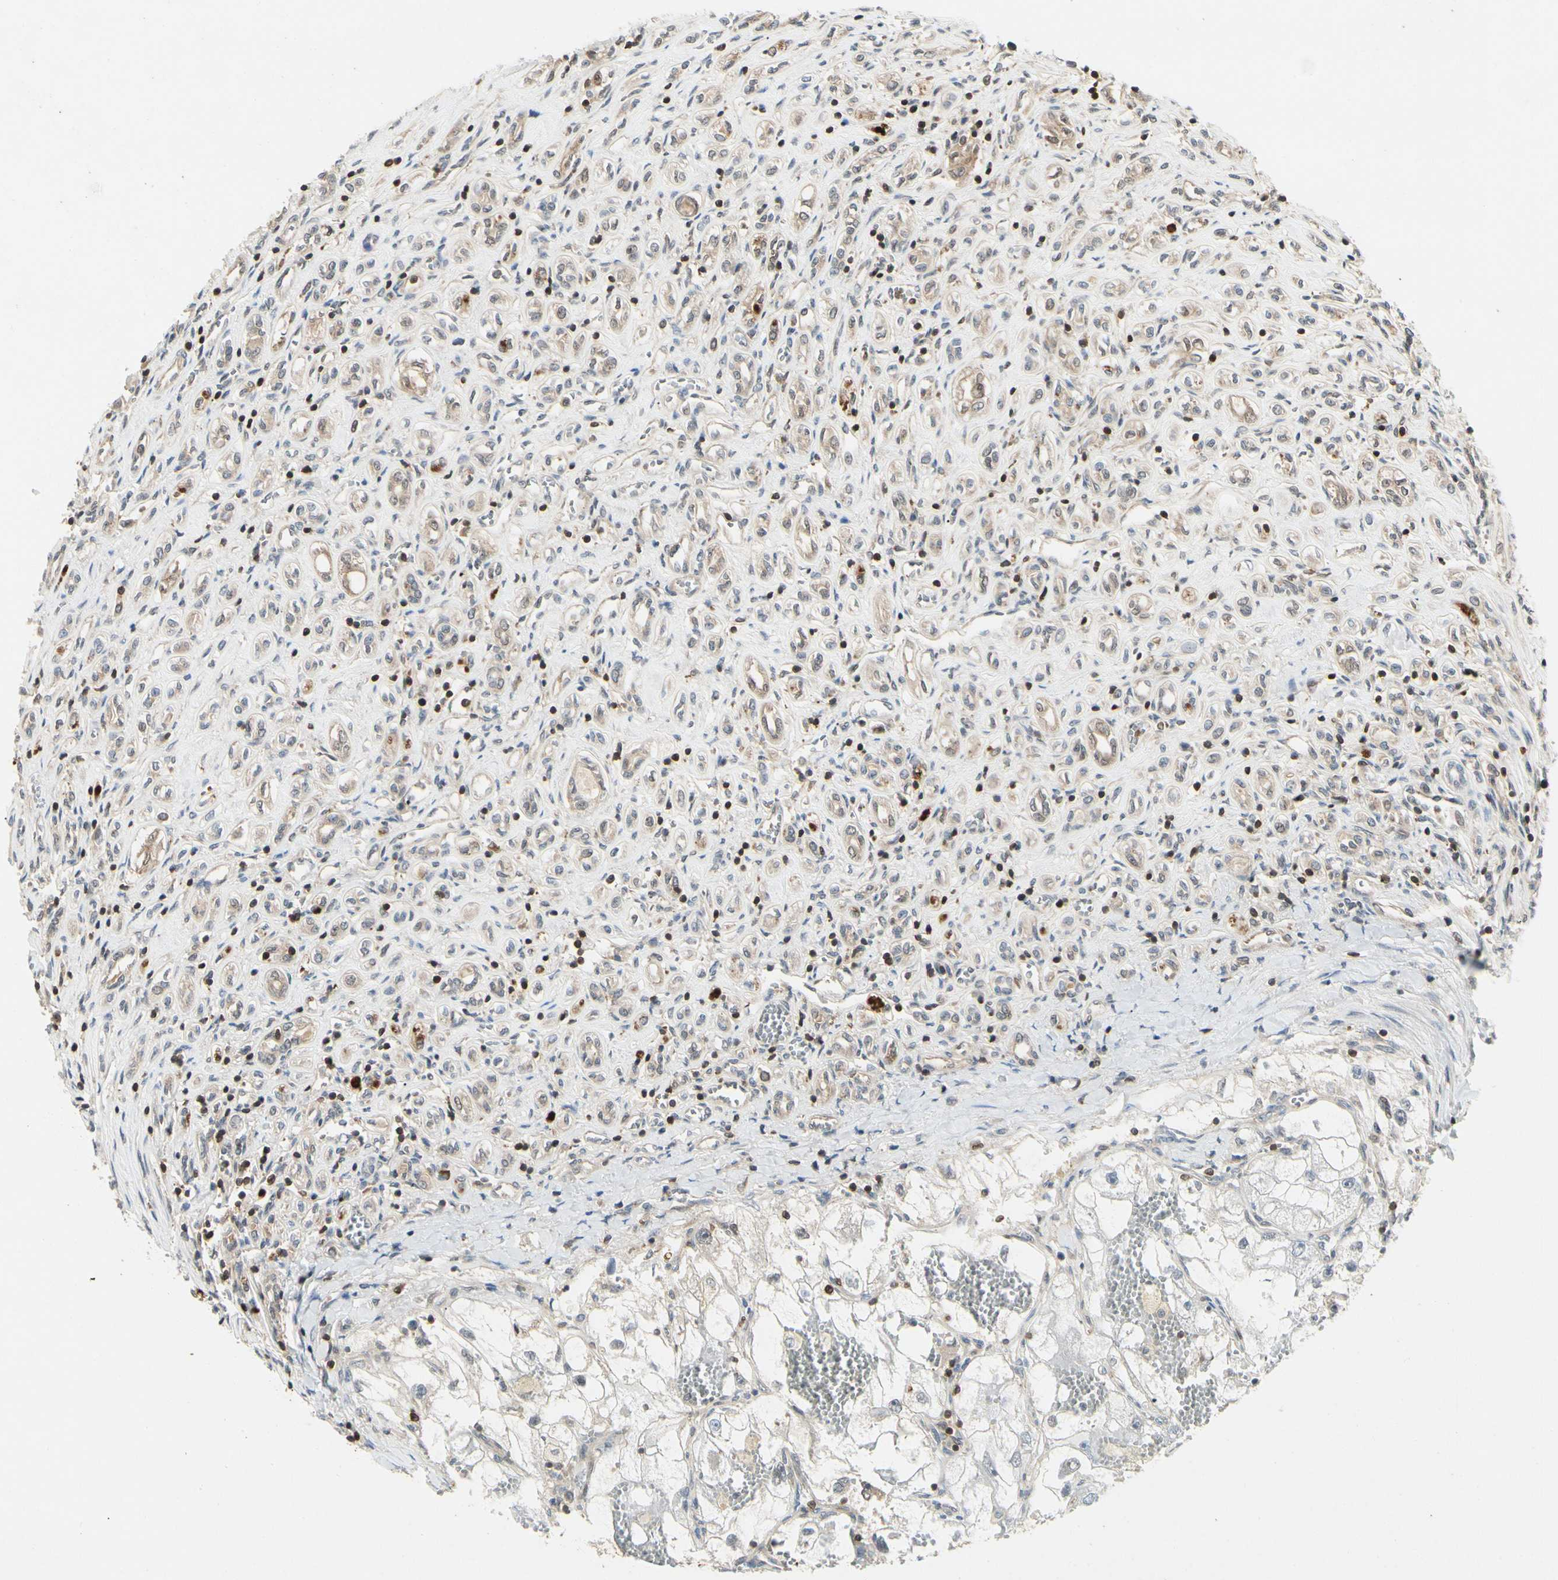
{"staining": {"intensity": "negative", "quantity": "none", "location": "none"}, "tissue": "renal cancer", "cell_type": "Tumor cells", "image_type": "cancer", "snomed": [{"axis": "morphology", "description": "Adenocarcinoma, NOS"}, {"axis": "topography", "description": "Kidney"}], "caption": "A micrograph of human adenocarcinoma (renal) is negative for staining in tumor cells.", "gene": "YWHAQ", "patient": {"sex": "female", "age": 70}}